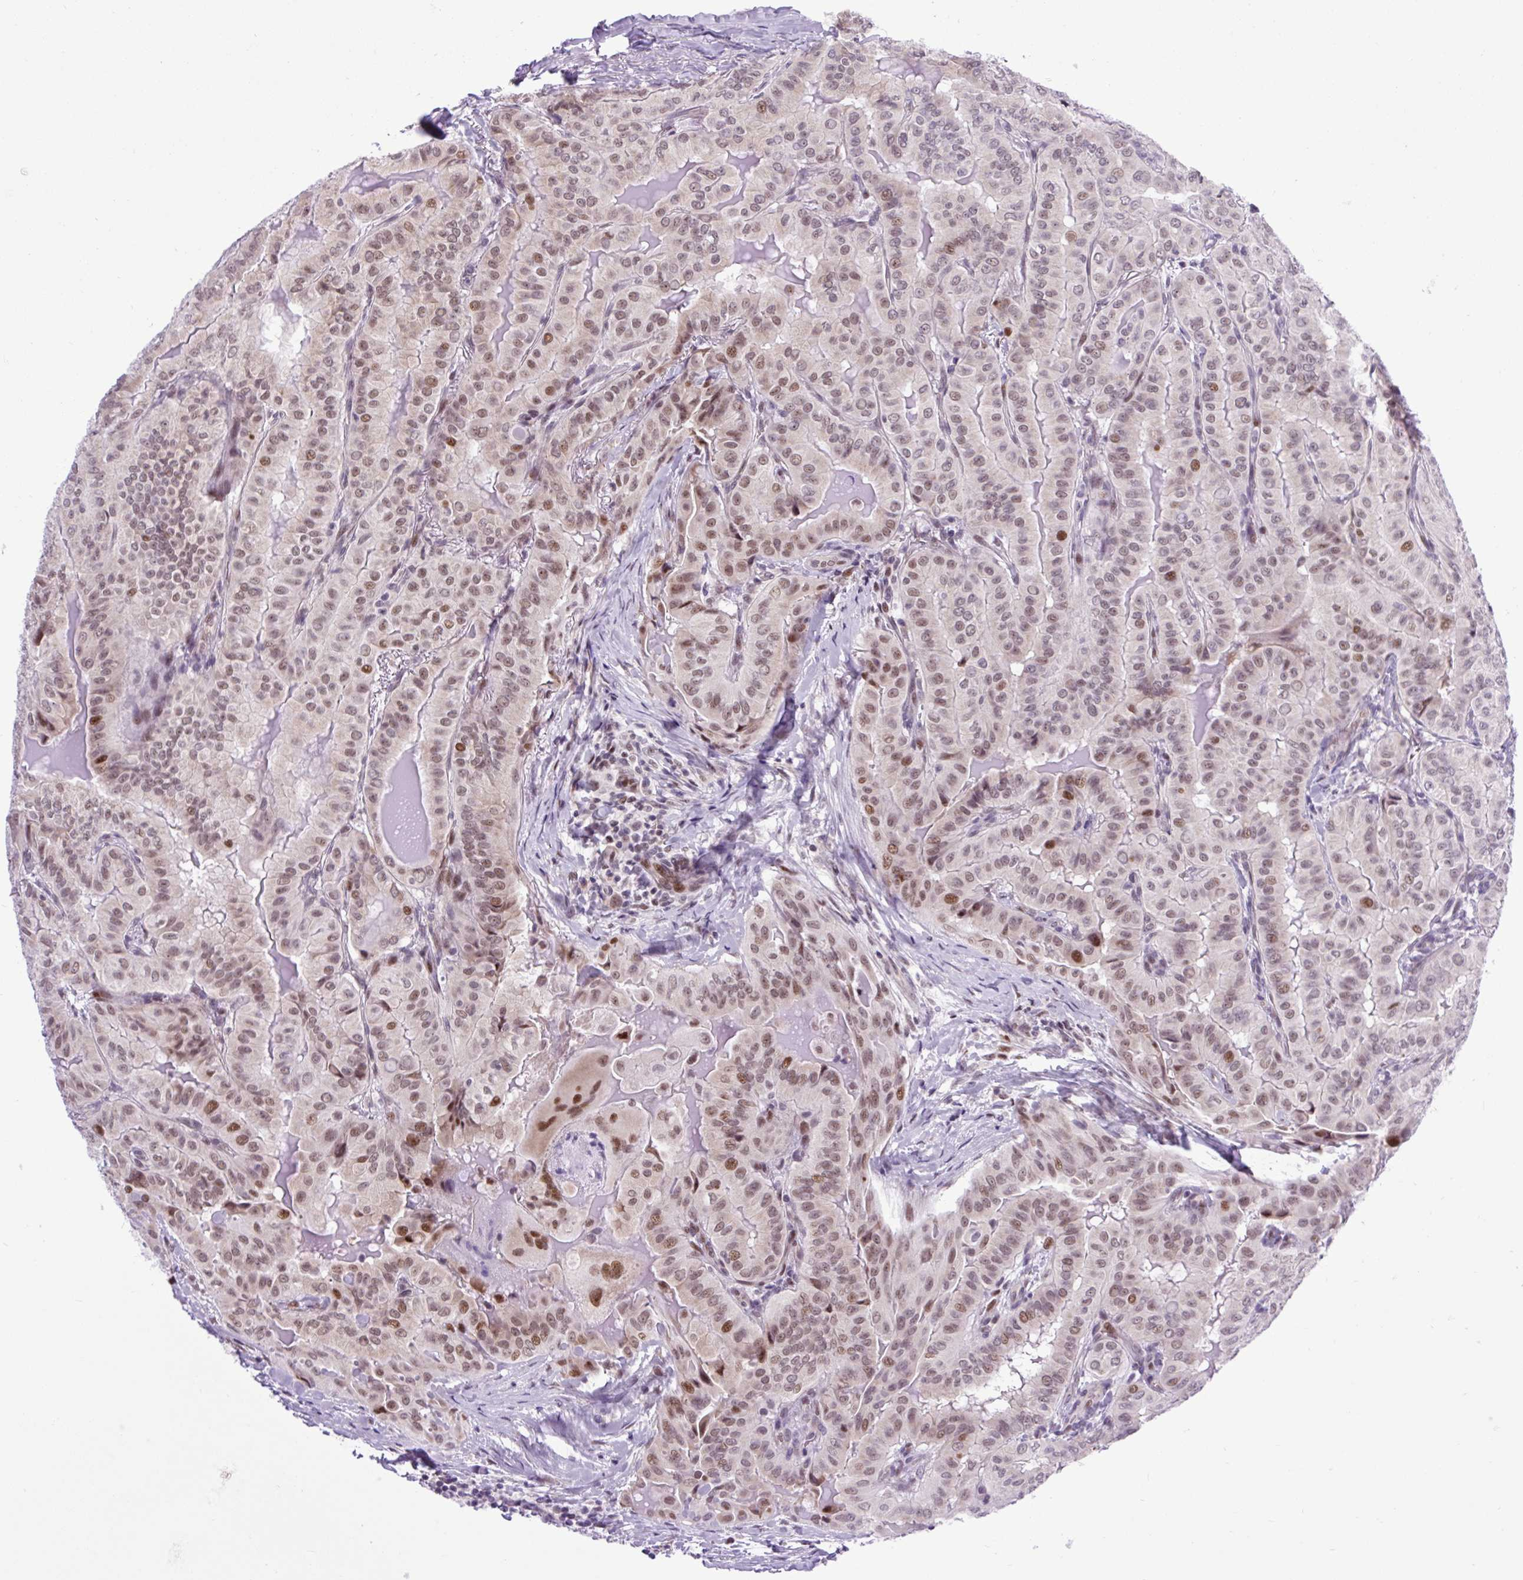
{"staining": {"intensity": "moderate", "quantity": ">75%", "location": "nuclear"}, "tissue": "thyroid cancer", "cell_type": "Tumor cells", "image_type": "cancer", "snomed": [{"axis": "morphology", "description": "Papillary adenocarcinoma, NOS"}, {"axis": "topography", "description": "Thyroid gland"}], "caption": "Immunohistochemical staining of human papillary adenocarcinoma (thyroid) exhibits moderate nuclear protein positivity in about >75% of tumor cells. The staining was performed using DAB (3,3'-diaminobenzidine) to visualize the protein expression in brown, while the nuclei were stained in blue with hematoxylin (Magnification: 20x).", "gene": "CLK2", "patient": {"sex": "female", "age": 68}}